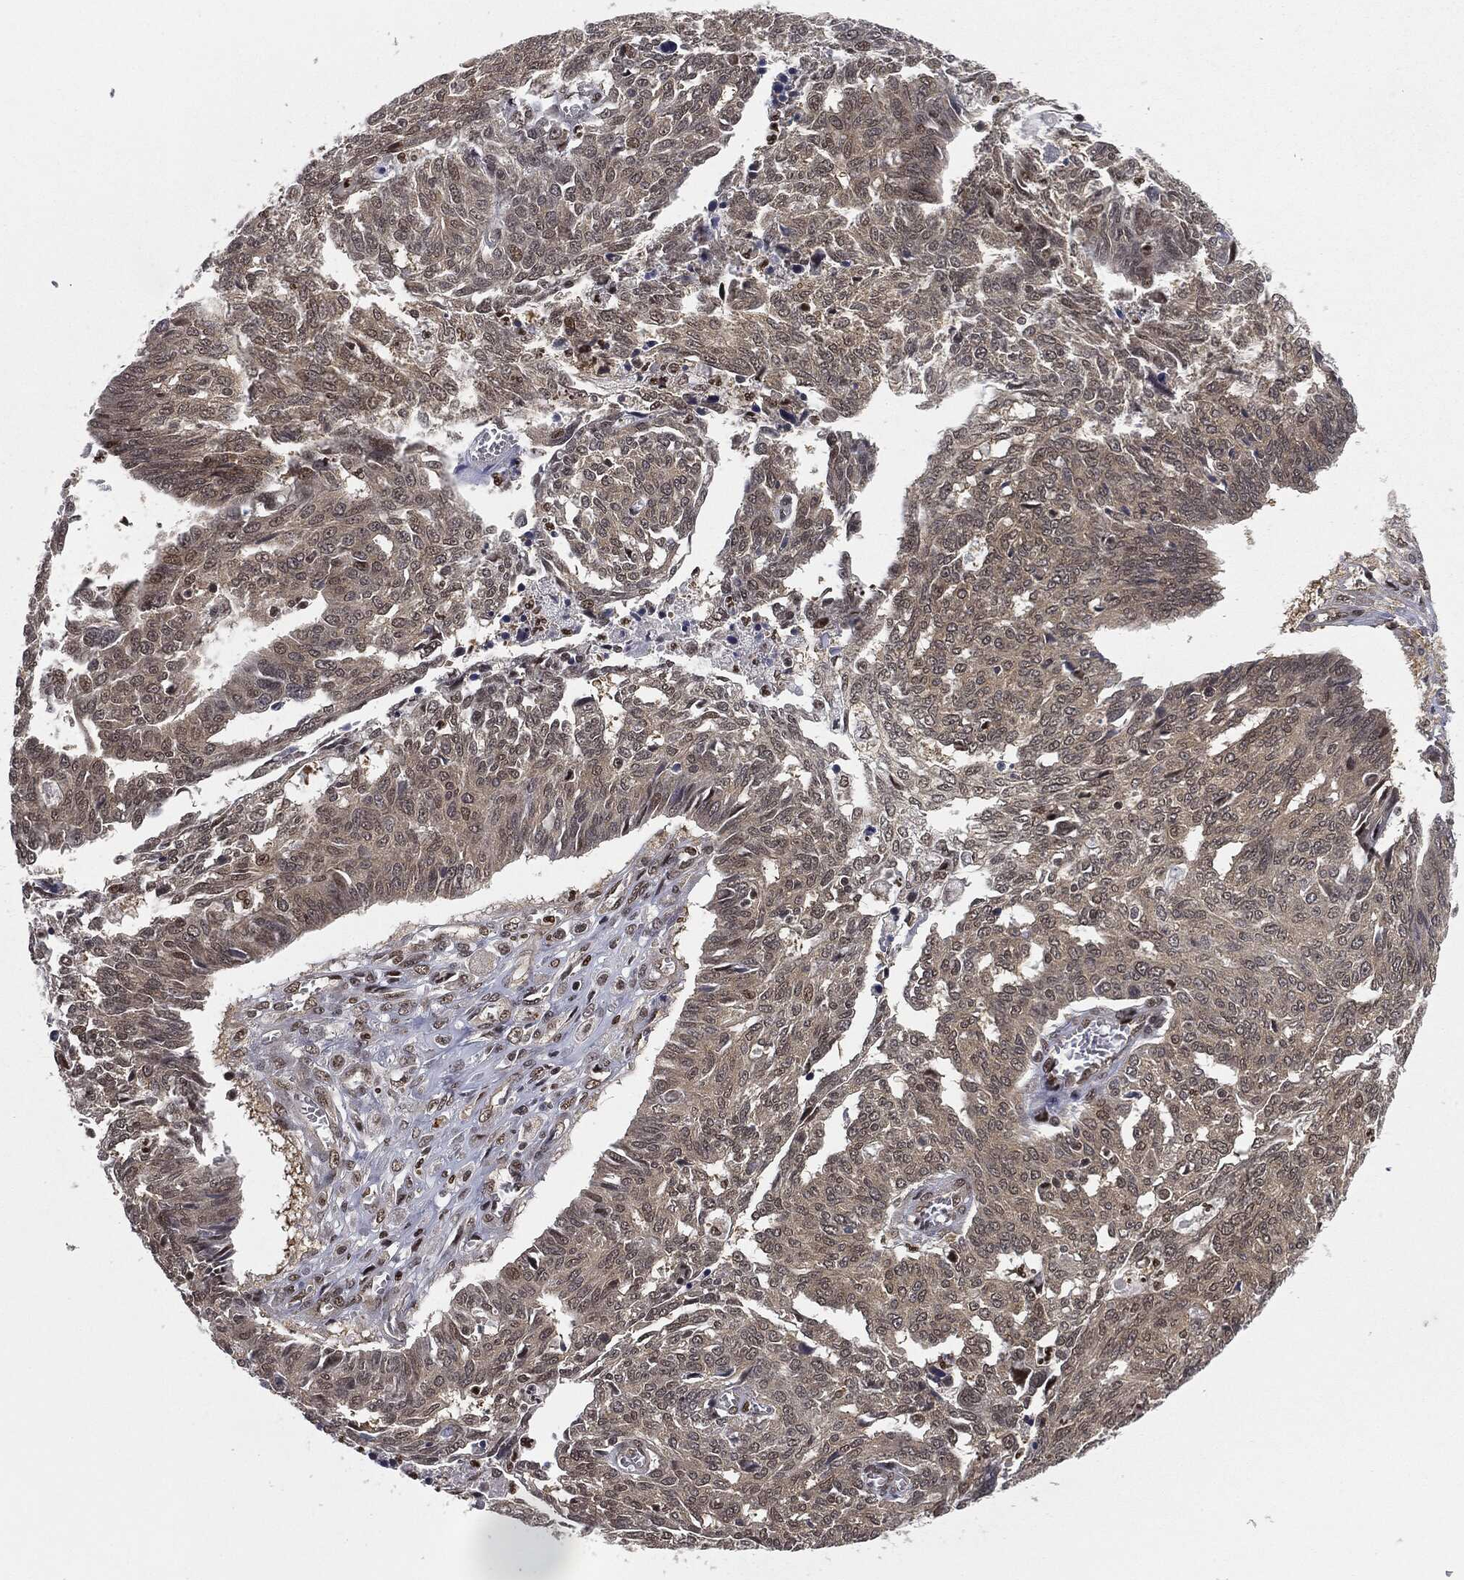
{"staining": {"intensity": "weak", "quantity": "<25%", "location": "nuclear"}, "tissue": "ovarian cancer", "cell_type": "Tumor cells", "image_type": "cancer", "snomed": [{"axis": "morphology", "description": "Cystadenocarcinoma, serous, NOS"}, {"axis": "topography", "description": "Ovary"}], "caption": "The micrograph reveals no significant staining in tumor cells of ovarian cancer.", "gene": "TBC1D22A", "patient": {"sex": "female", "age": 67}}